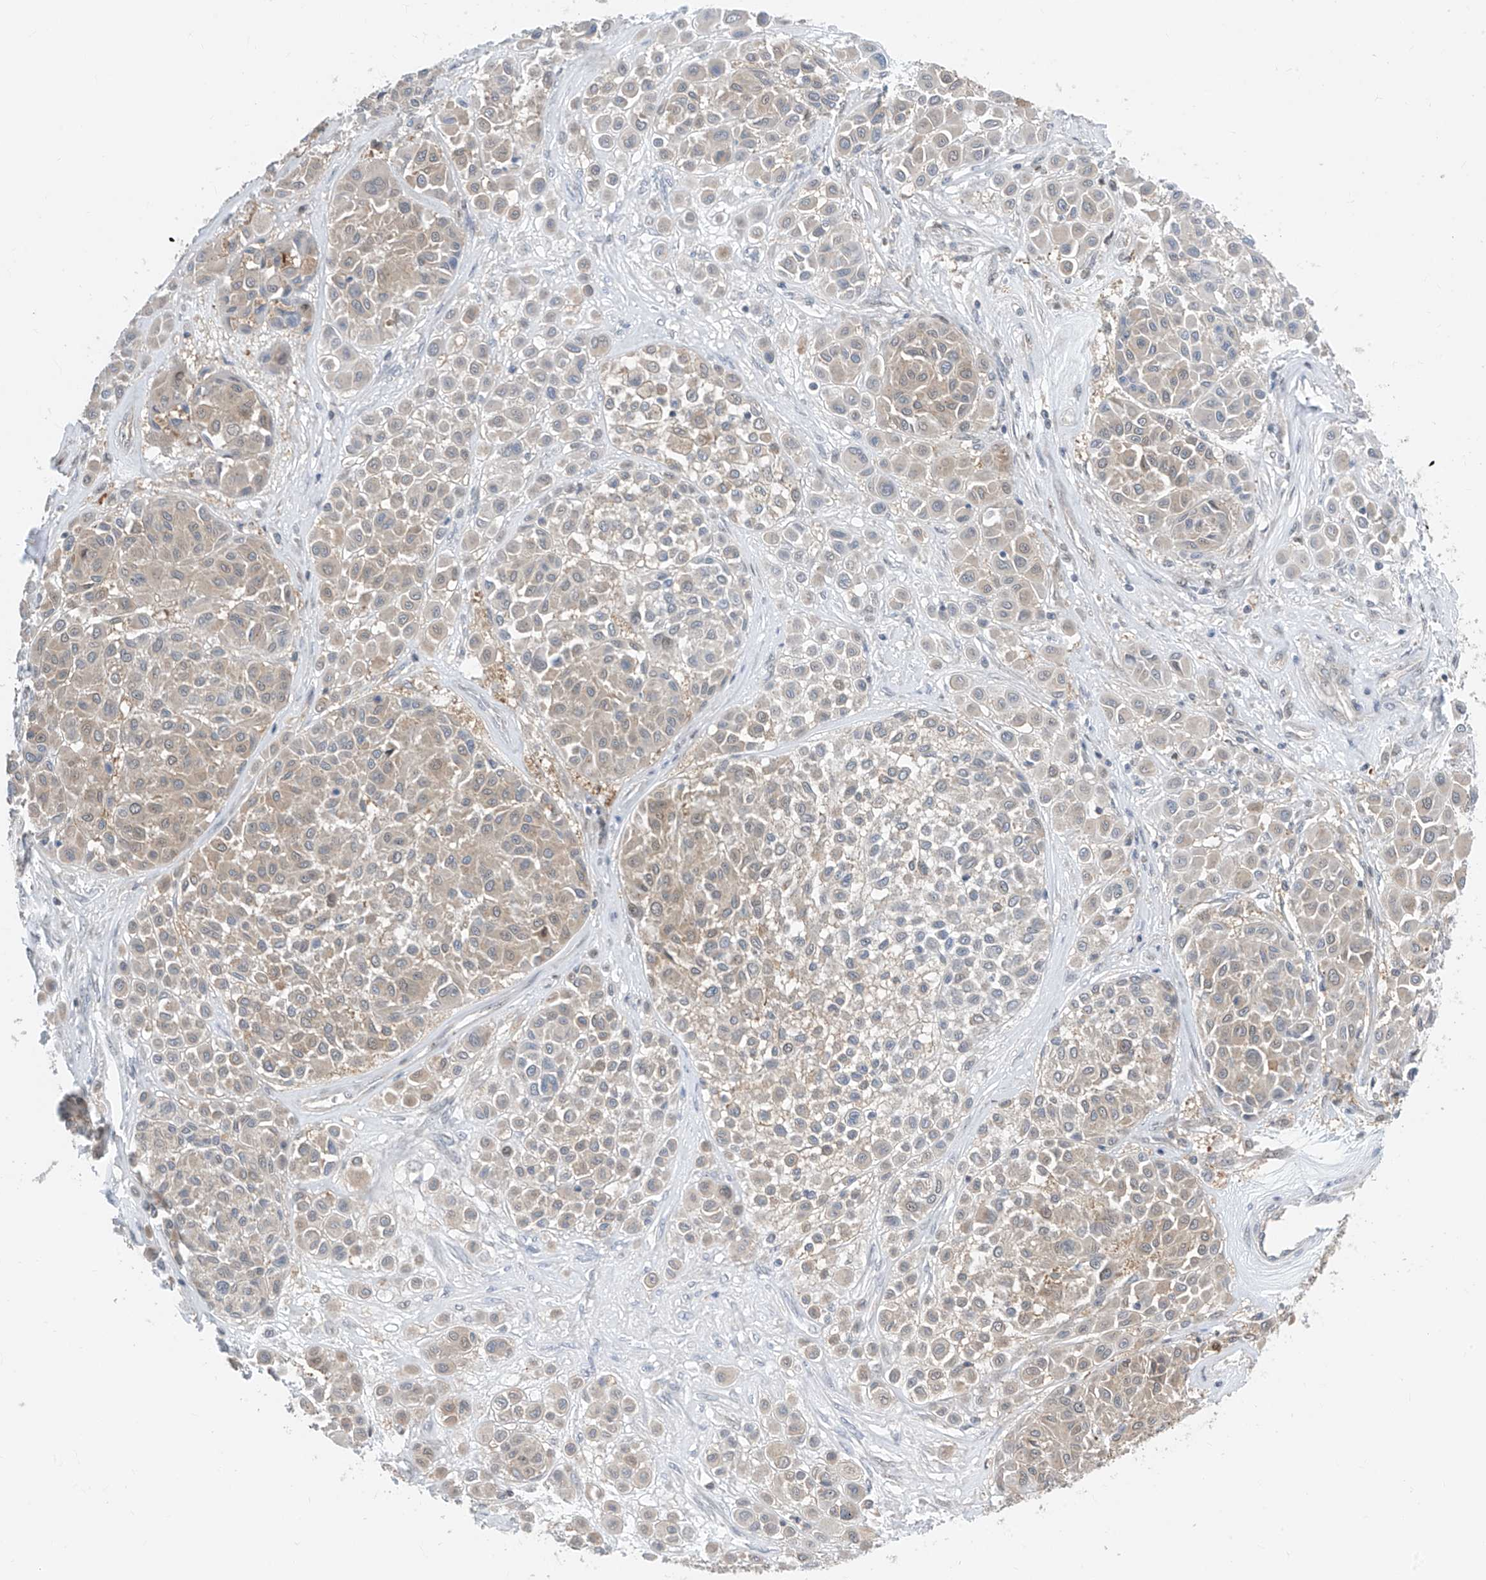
{"staining": {"intensity": "weak", "quantity": "25%-75%", "location": "cytoplasmic/membranous"}, "tissue": "melanoma", "cell_type": "Tumor cells", "image_type": "cancer", "snomed": [{"axis": "morphology", "description": "Malignant melanoma, Metastatic site"}, {"axis": "topography", "description": "Soft tissue"}], "caption": "An image of human malignant melanoma (metastatic site) stained for a protein demonstrates weak cytoplasmic/membranous brown staining in tumor cells.", "gene": "TTC38", "patient": {"sex": "male", "age": 41}}